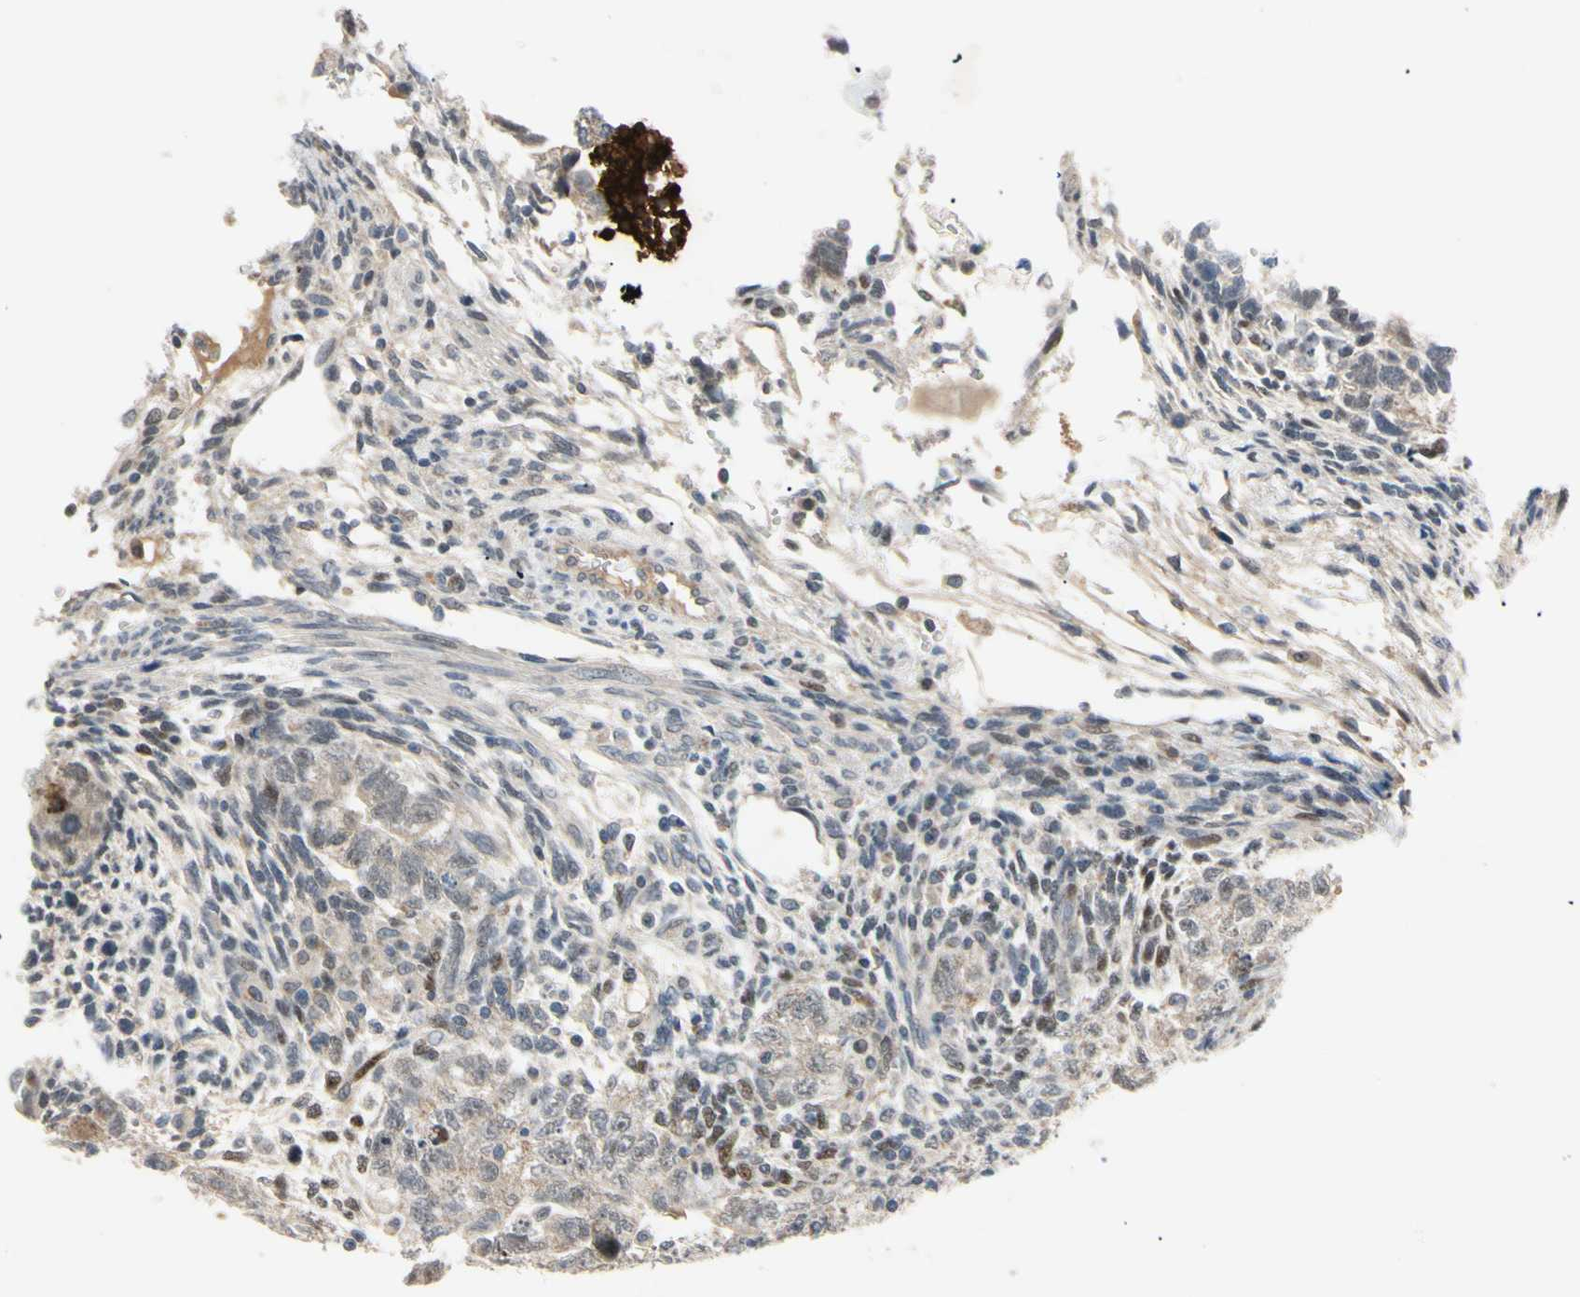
{"staining": {"intensity": "weak", "quantity": ">75%", "location": "cytoplasmic/membranous"}, "tissue": "testis cancer", "cell_type": "Tumor cells", "image_type": "cancer", "snomed": [{"axis": "morphology", "description": "Normal tissue, NOS"}, {"axis": "morphology", "description": "Carcinoma, Embryonal, NOS"}, {"axis": "topography", "description": "Testis"}], "caption": "DAB (3,3'-diaminobenzidine) immunohistochemical staining of testis cancer demonstrates weak cytoplasmic/membranous protein expression in approximately >75% of tumor cells.", "gene": "RIOX2", "patient": {"sex": "male", "age": 36}}